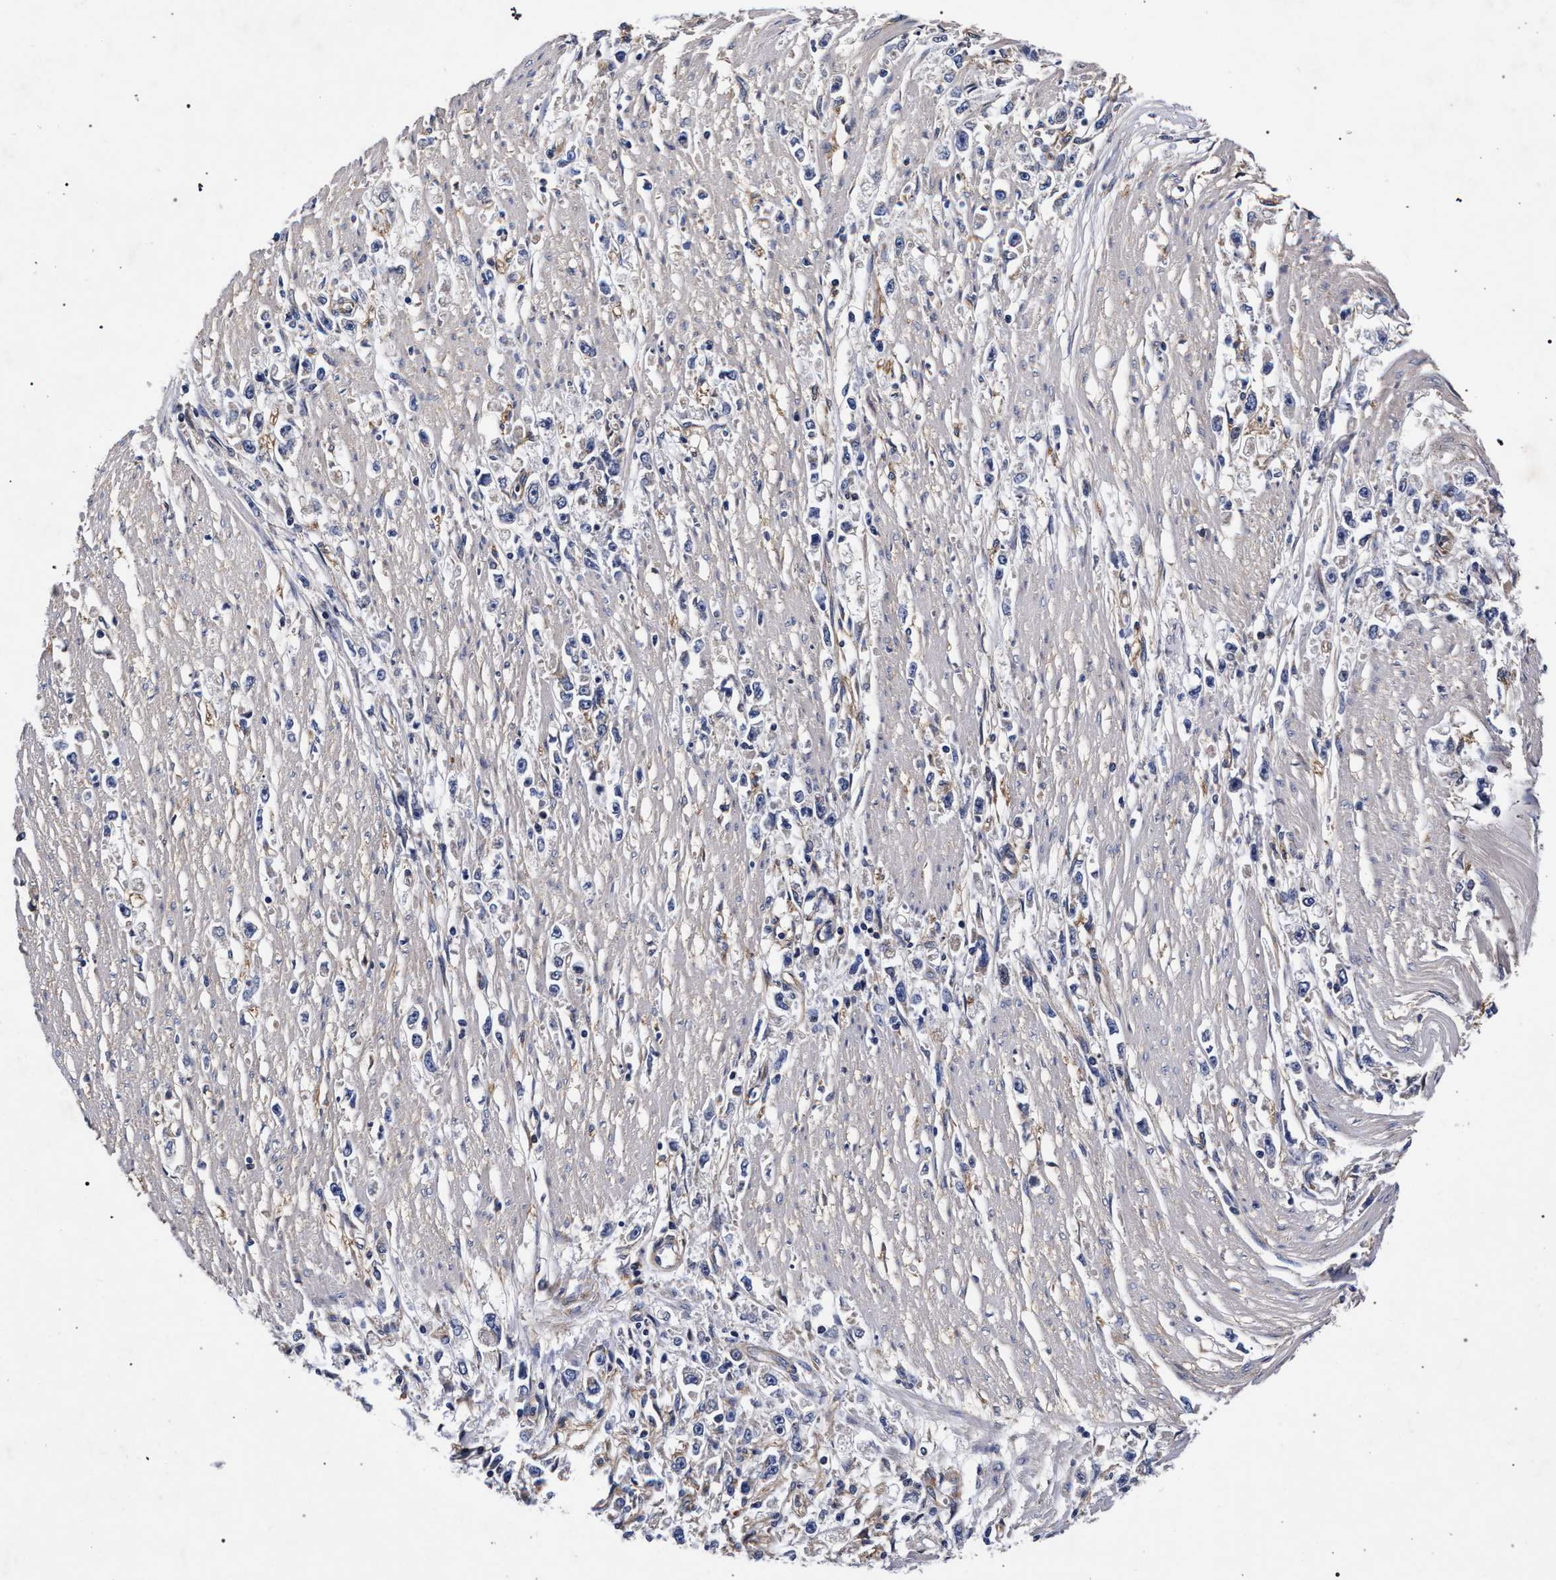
{"staining": {"intensity": "weak", "quantity": "<25%", "location": "cytoplasmic/membranous"}, "tissue": "stomach cancer", "cell_type": "Tumor cells", "image_type": "cancer", "snomed": [{"axis": "morphology", "description": "Adenocarcinoma, NOS"}, {"axis": "topography", "description": "Stomach"}], "caption": "A high-resolution histopathology image shows IHC staining of stomach adenocarcinoma, which exhibits no significant staining in tumor cells.", "gene": "CFAP95", "patient": {"sex": "female", "age": 59}}